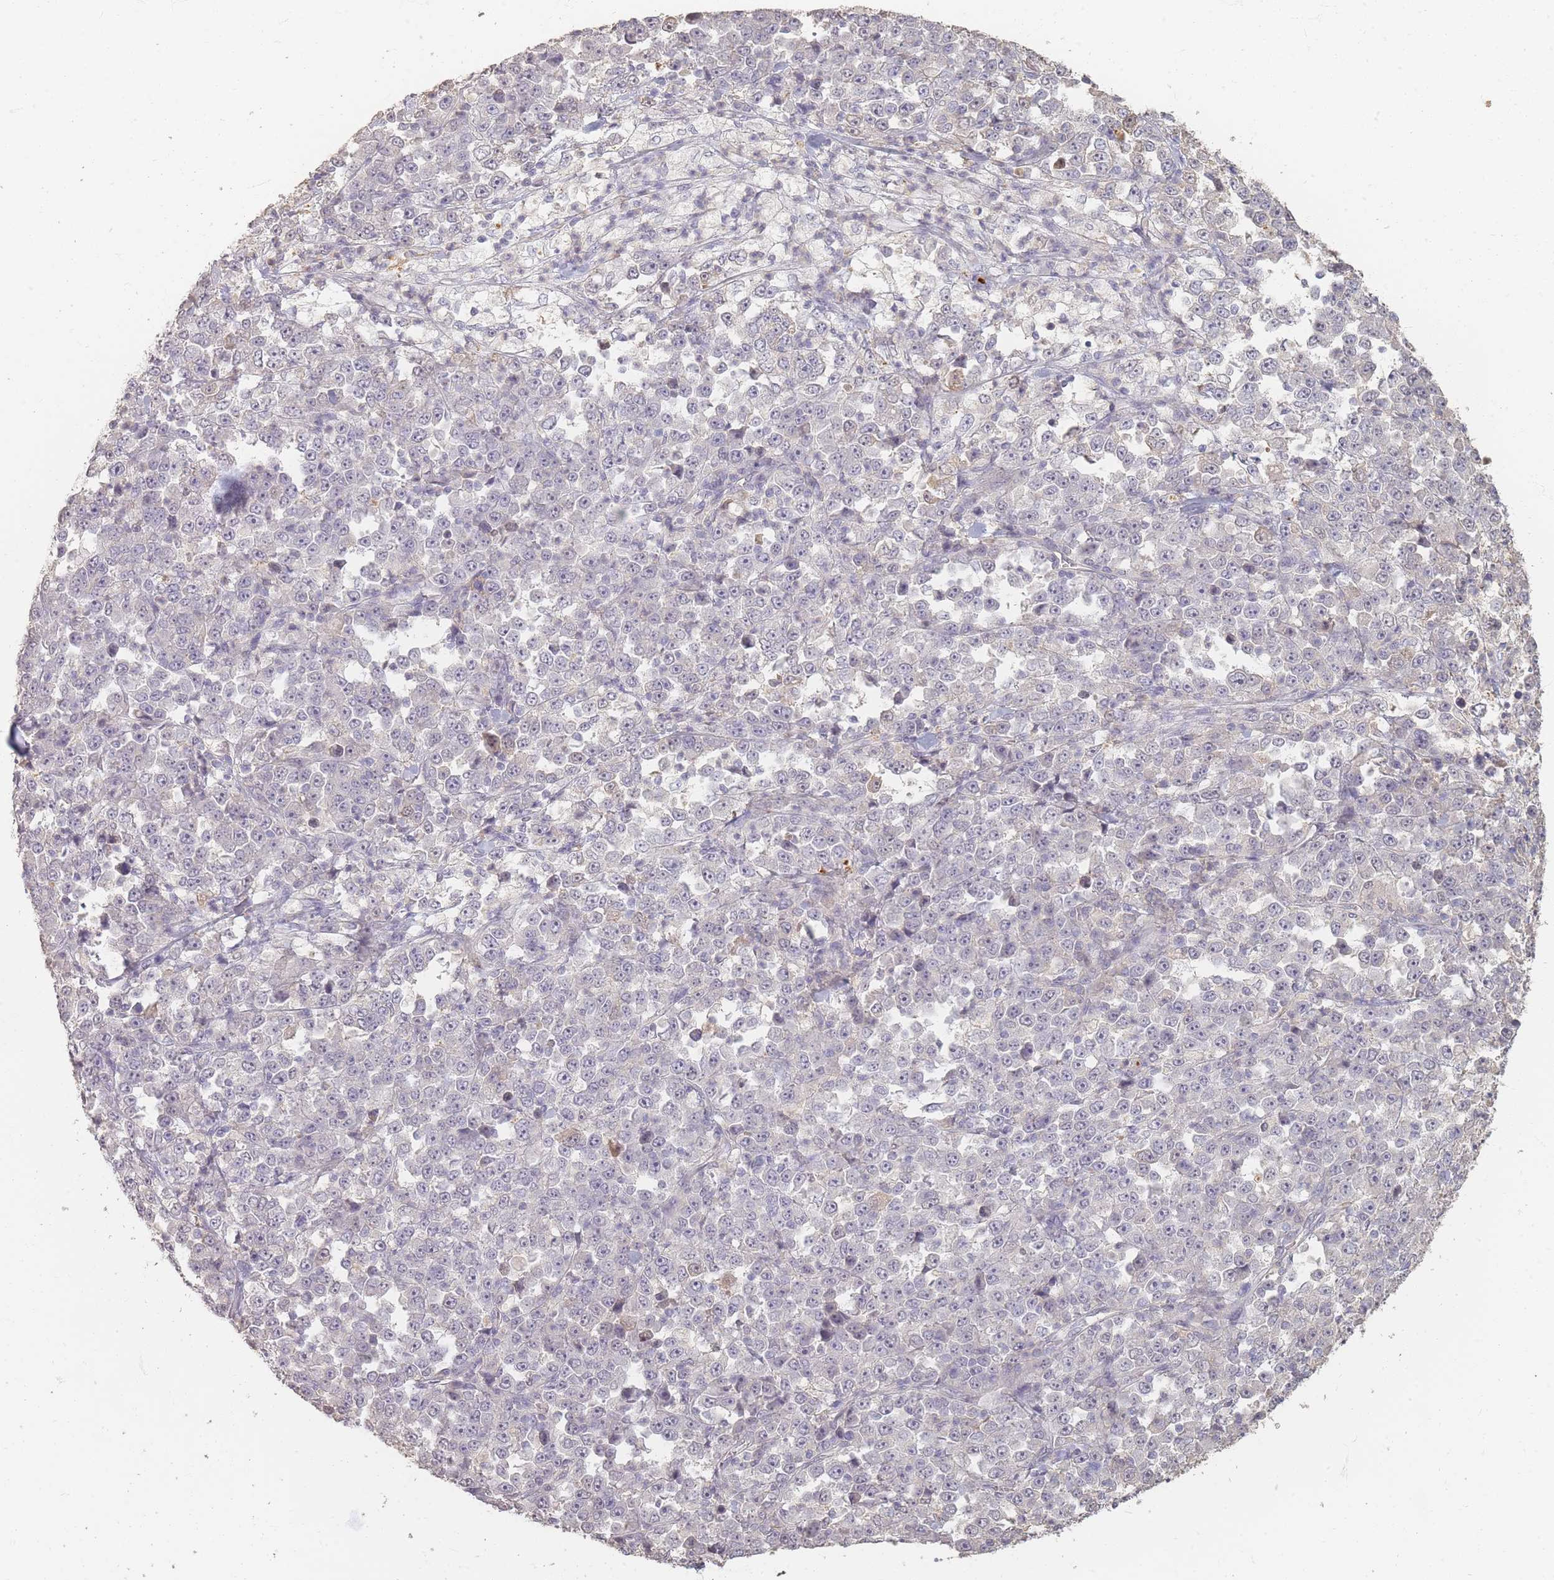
{"staining": {"intensity": "moderate", "quantity": "<25%", "location": "cytoplasmic/membranous,nuclear"}, "tissue": "stomach cancer", "cell_type": "Tumor cells", "image_type": "cancer", "snomed": [{"axis": "morphology", "description": "Normal tissue, NOS"}, {"axis": "morphology", "description": "Adenocarcinoma, NOS"}, {"axis": "topography", "description": "Stomach, upper"}, {"axis": "topography", "description": "Stomach"}], "caption": "The photomicrograph exhibits immunohistochemical staining of adenocarcinoma (stomach). There is moderate cytoplasmic/membranous and nuclear expression is seen in about <25% of tumor cells.", "gene": "RFTN1", "patient": {"sex": "male", "age": 59}}